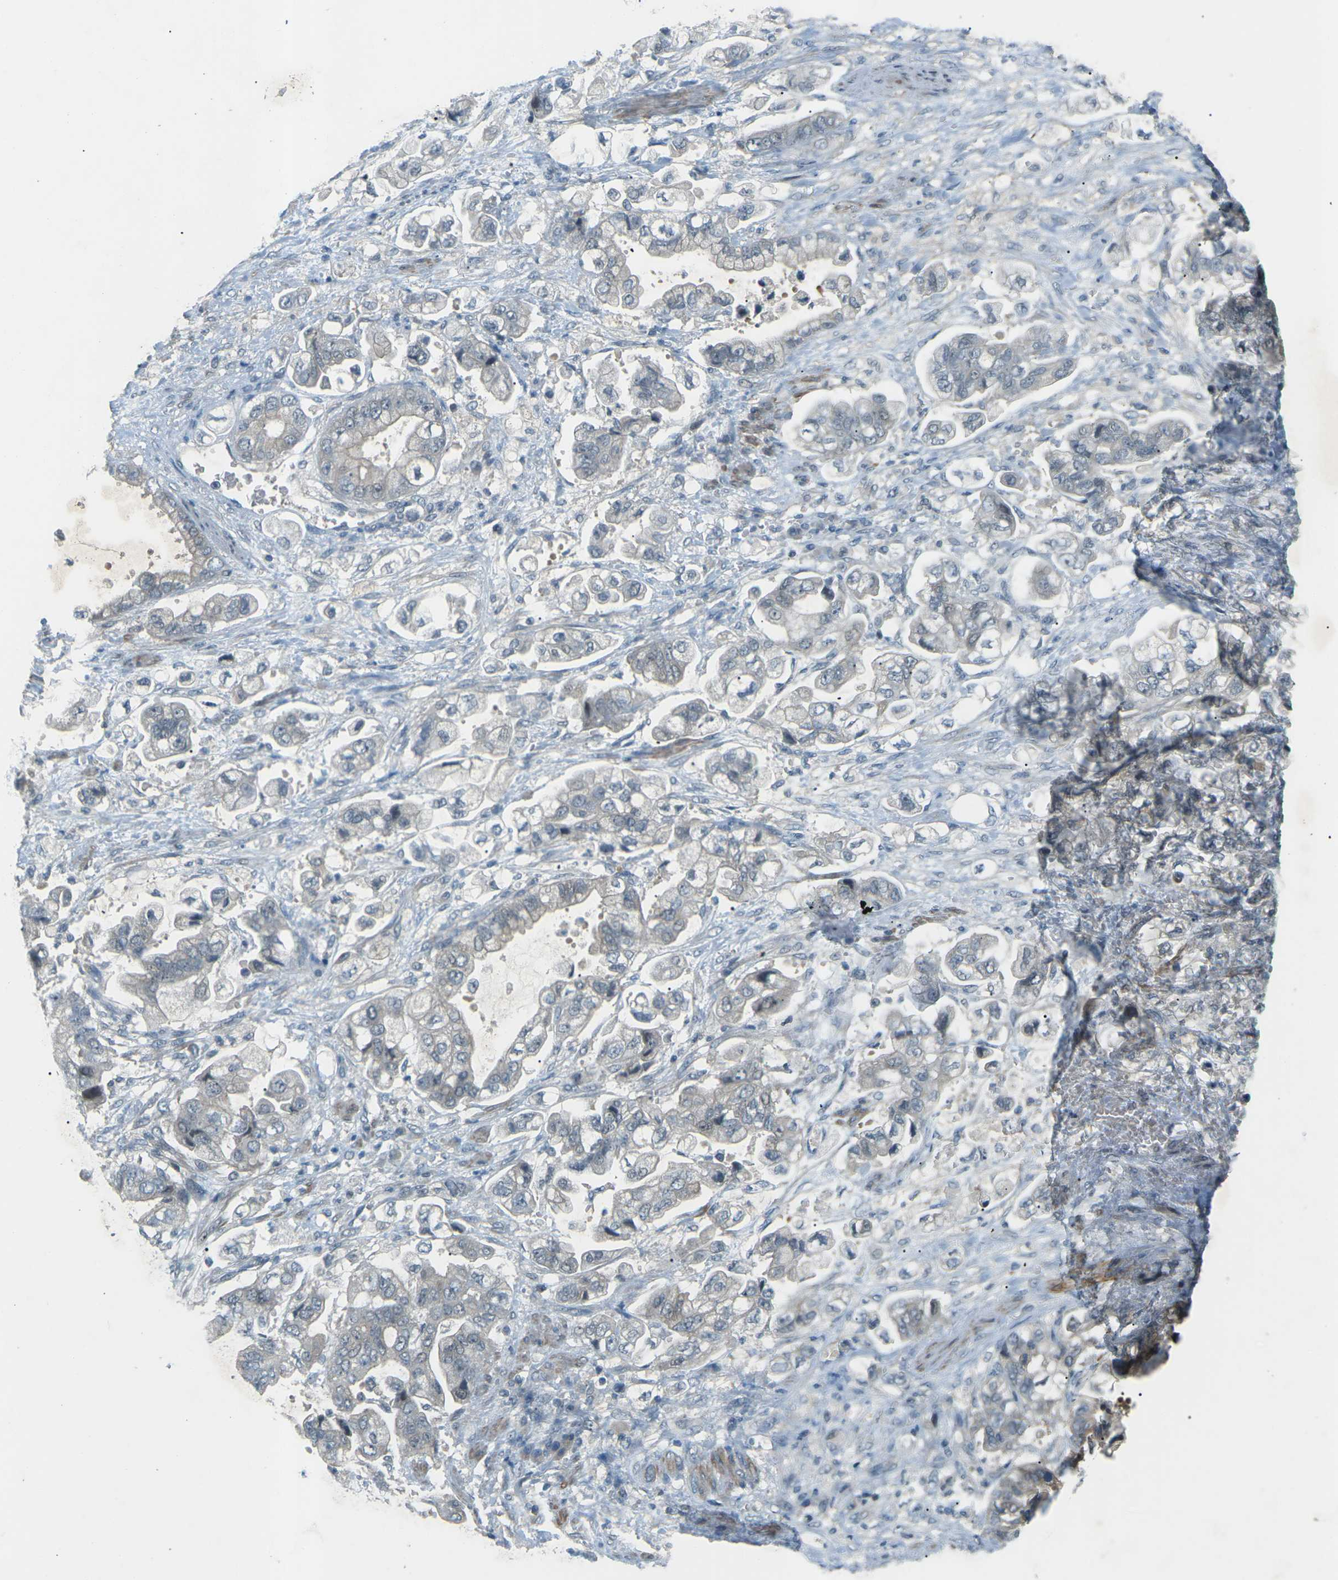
{"staining": {"intensity": "negative", "quantity": "none", "location": "none"}, "tissue": "stomach cancer", "cell_type": "Tumor cells", "image_type": "cancer", "snomed": [{"axis": "morphology", "description": "Normal tissue, NOS"}, {"axis": "morphology", "description": "Adenocarcinoma, NOS"}, {"axis": "topography", "description": "Stomach"}], "caption": "Image shows no protein expression in tumor cells of stomach adenocarcinoma tissue. The staining is performed using DAB (3,3'-diaminobenzidine) brown chromogen with nuclei counter-stained in using hematoxylin.", "gene": "RTN3", "patient": {"sex": "male", "age": 62}}